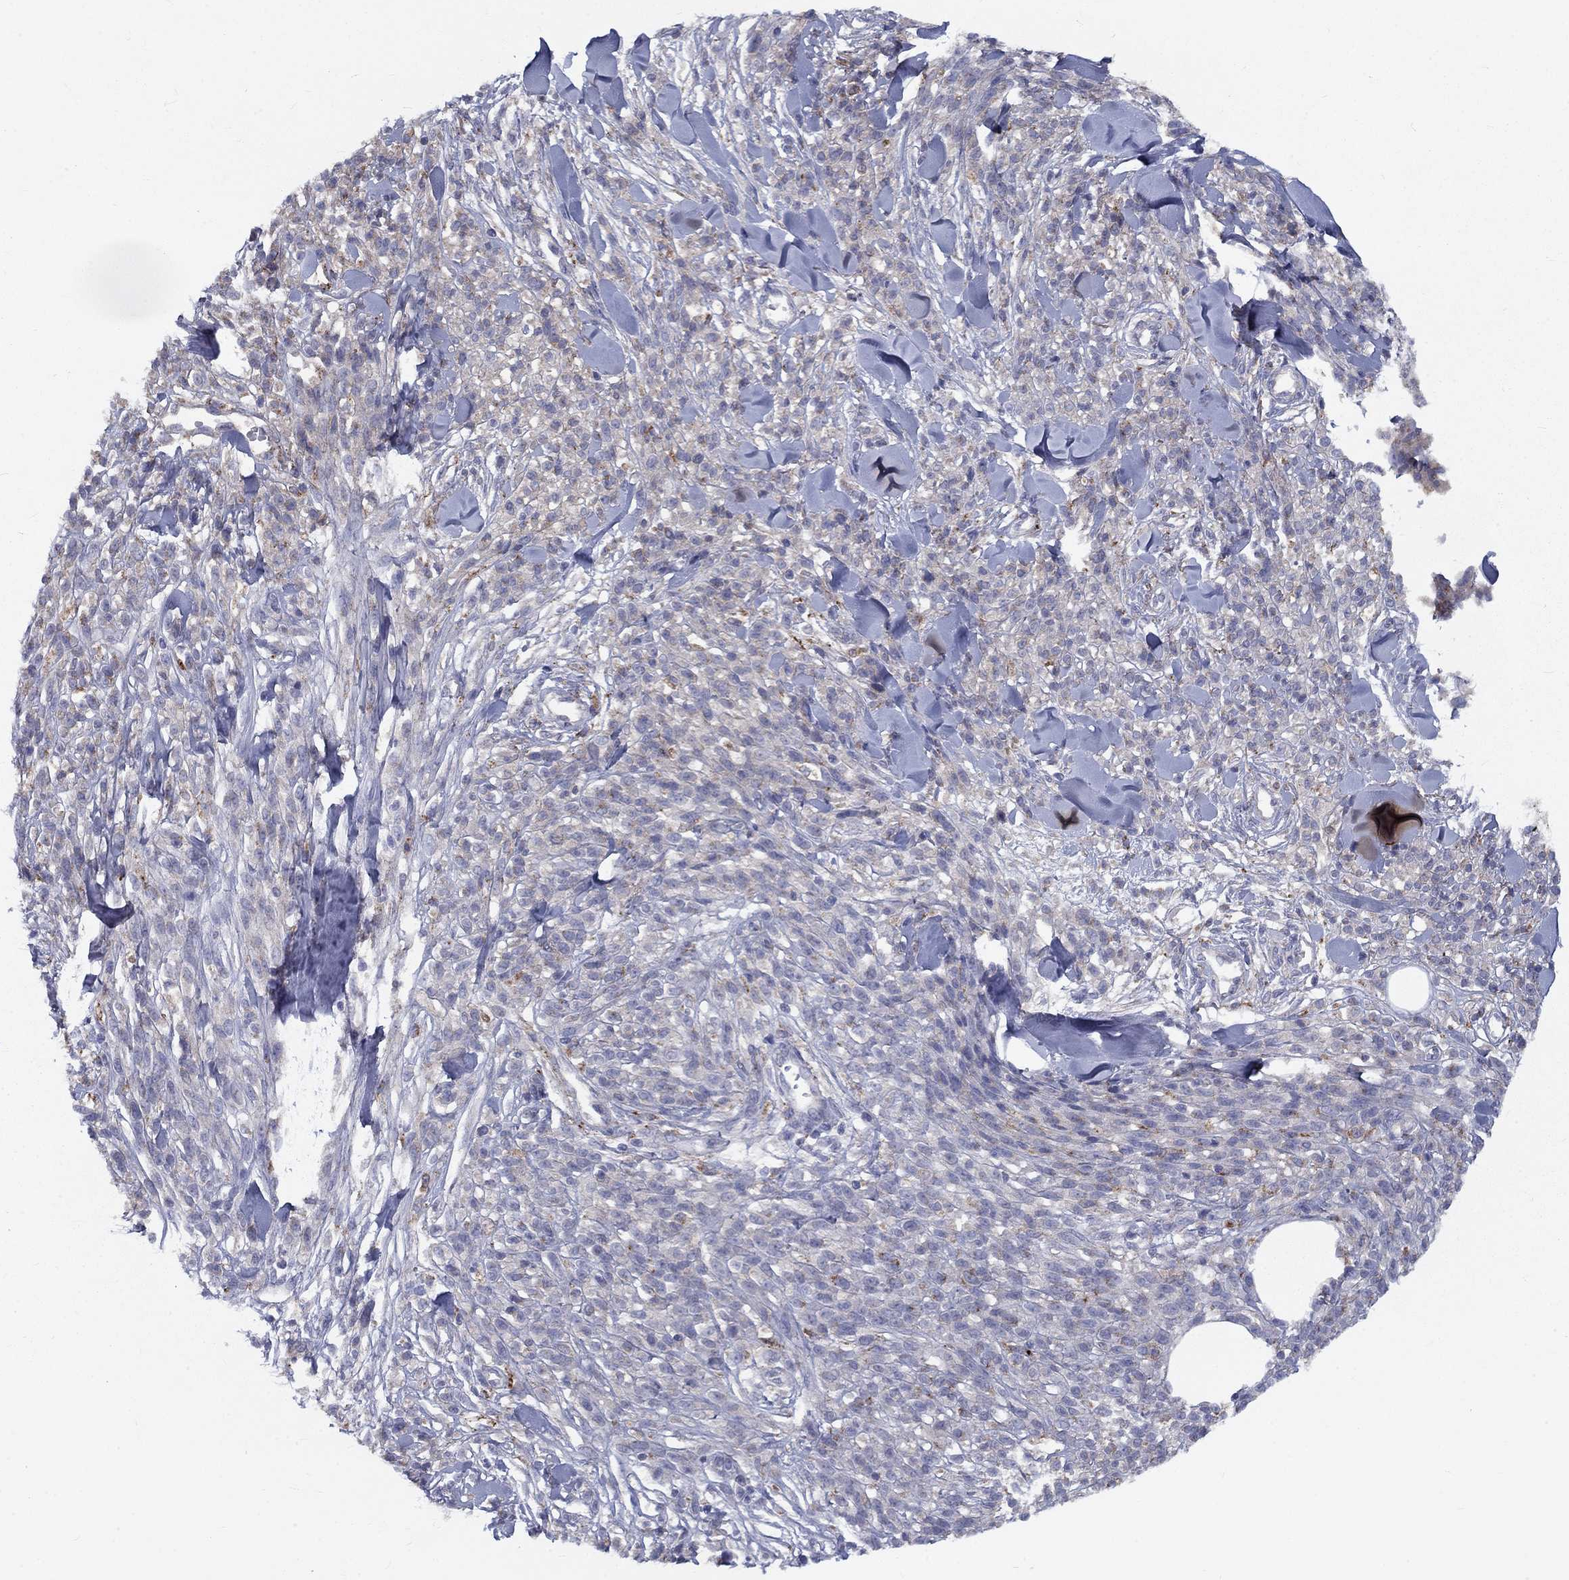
{"staining": {"intensity": "moderate", "quantity": "<25%", "location": "cytoplasmic/membranous"}, "tissue": "melanoma", "cell_type": "Tumor cells", "image_type": "cancer", "snomed": [{"axis": "morphology", "description": "Malignant melanoma, NOS"}, {"axis": "topography", "description": "Skin"}, {"axis": "topography", "description": "Skin of trunk"}], "caption": "Melanoma stained for a protein shows moderate cytoplasmic/membranous positivity in tumor cells. Immunohistochemistry stains the protein of interest in brown and the nuclei are stained blue.", "gene": "EPDR1", "patient": {"sex": "male", "age": 74}}